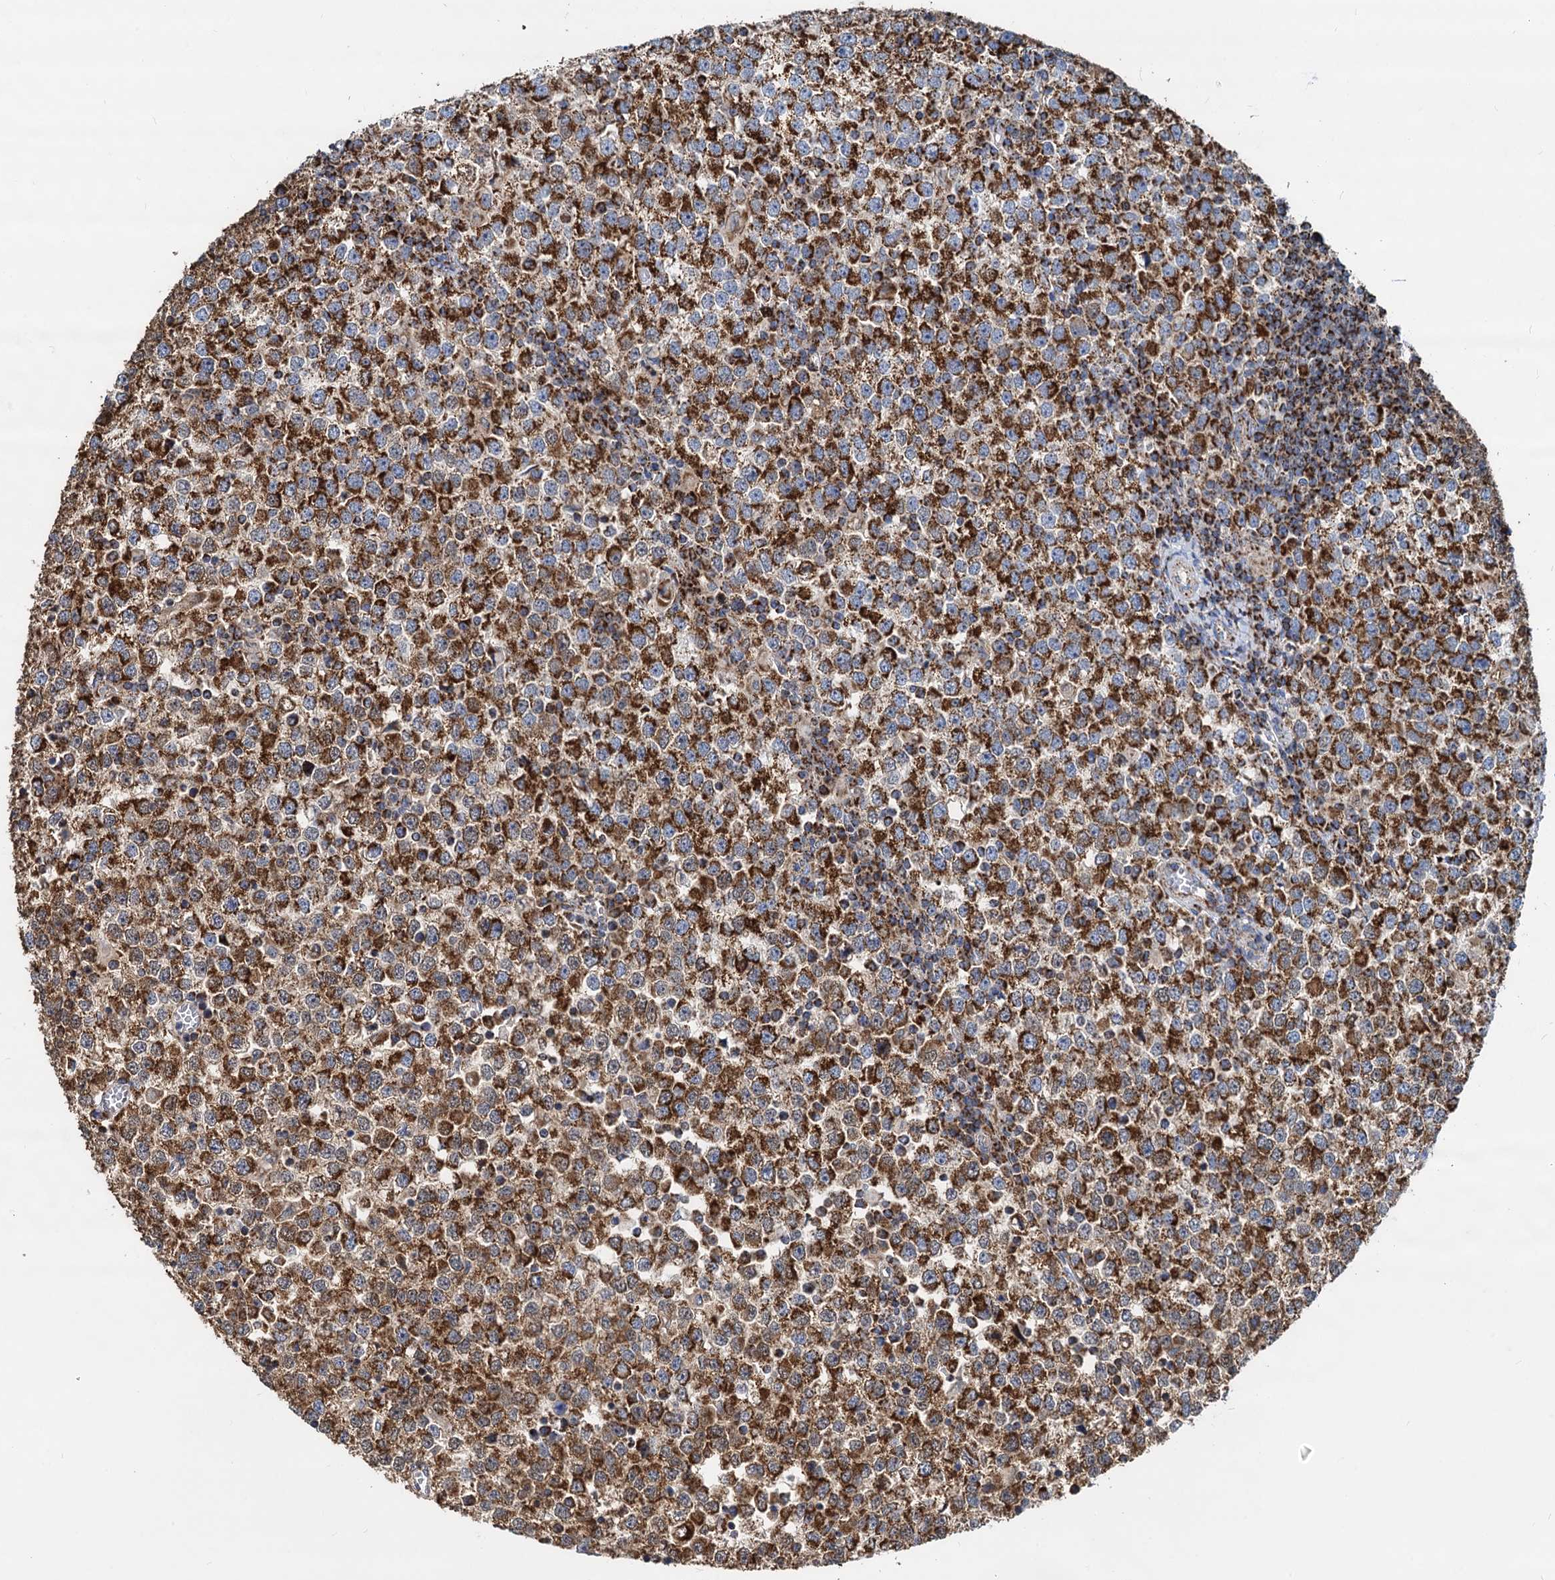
{"staining": {"intensity": "strong", "quantity": ">75%", "location": "cytoplasmic/membranous"}, "tissue": "testis cancer", "cell_type": "Tumor cells", "image_type": "cancer", "snomed": [{"axis": "morphology", "description": "Seminoma, NOS"}, {"axis": "topography", "description": "Testis"}], "caption": "High-power microscopy captured an immunohistochemistry (IHC) image of testis seminoma, revealing strong cytoplasmic/membranous expression in approximately >75% of tumor cells.", "gene": "TIMM10", "patient": {"sex": "male", "age": 65}}